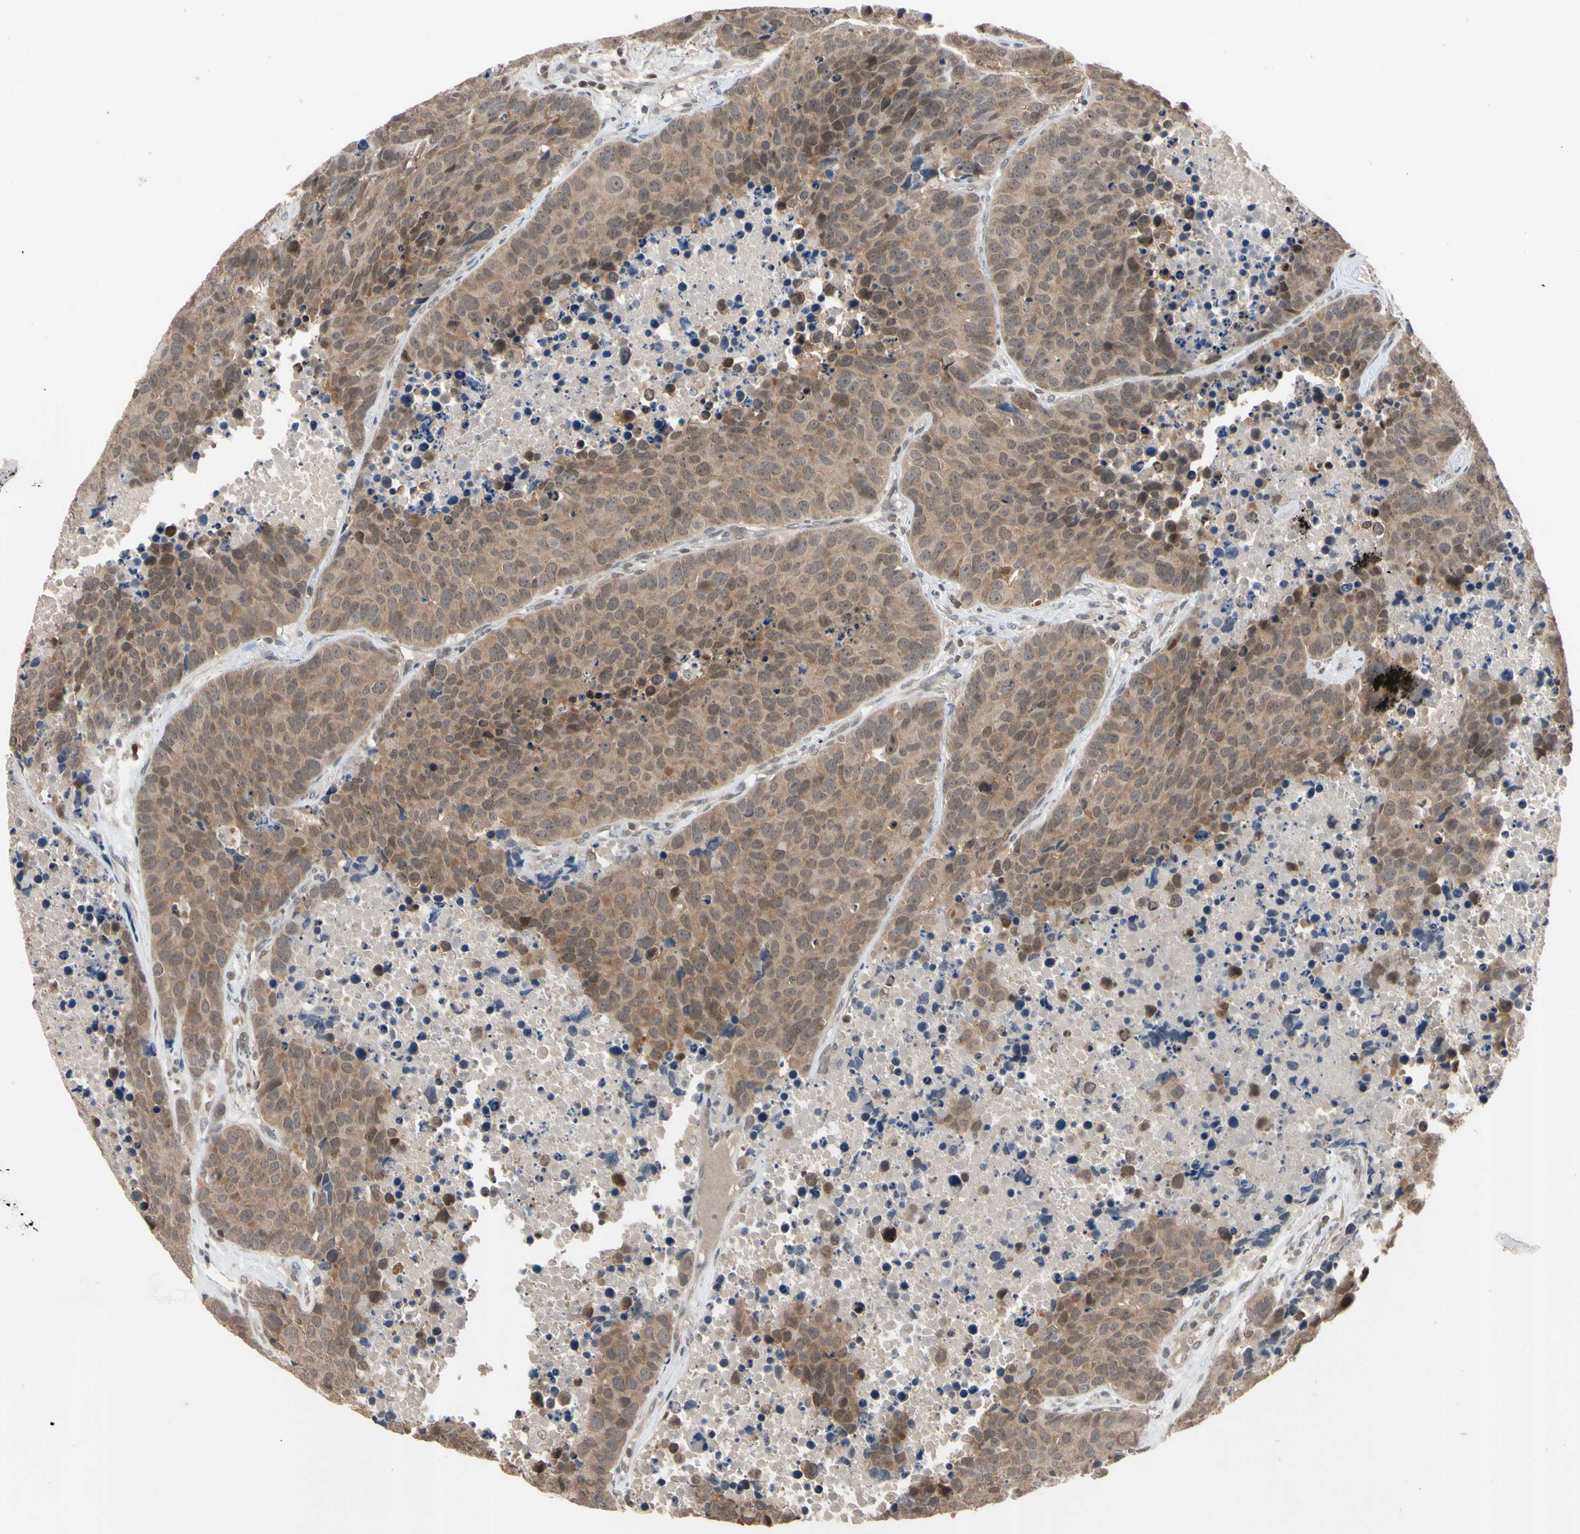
{"staining": {"intensity": "weak", "quantity": ">75%", "location": "cytoplasmic/membranous"}, "tissue": "carcinoid", "cell_type": "Tumor cells", "image_type": "cancer", "snomed": [{"axis": "morphology", "description": "Carcinoid, malignant, NOS"}, {"axis": "topography", "description": "Lung"}], "caption": "Immunohistochemical staining of carcinoid shows low levels of weak cytoplasmic/membranous protein staining in about >75% of tumor cells.", "gene": "UBE2I", "patient": {"sex": "male", "age": 60}}